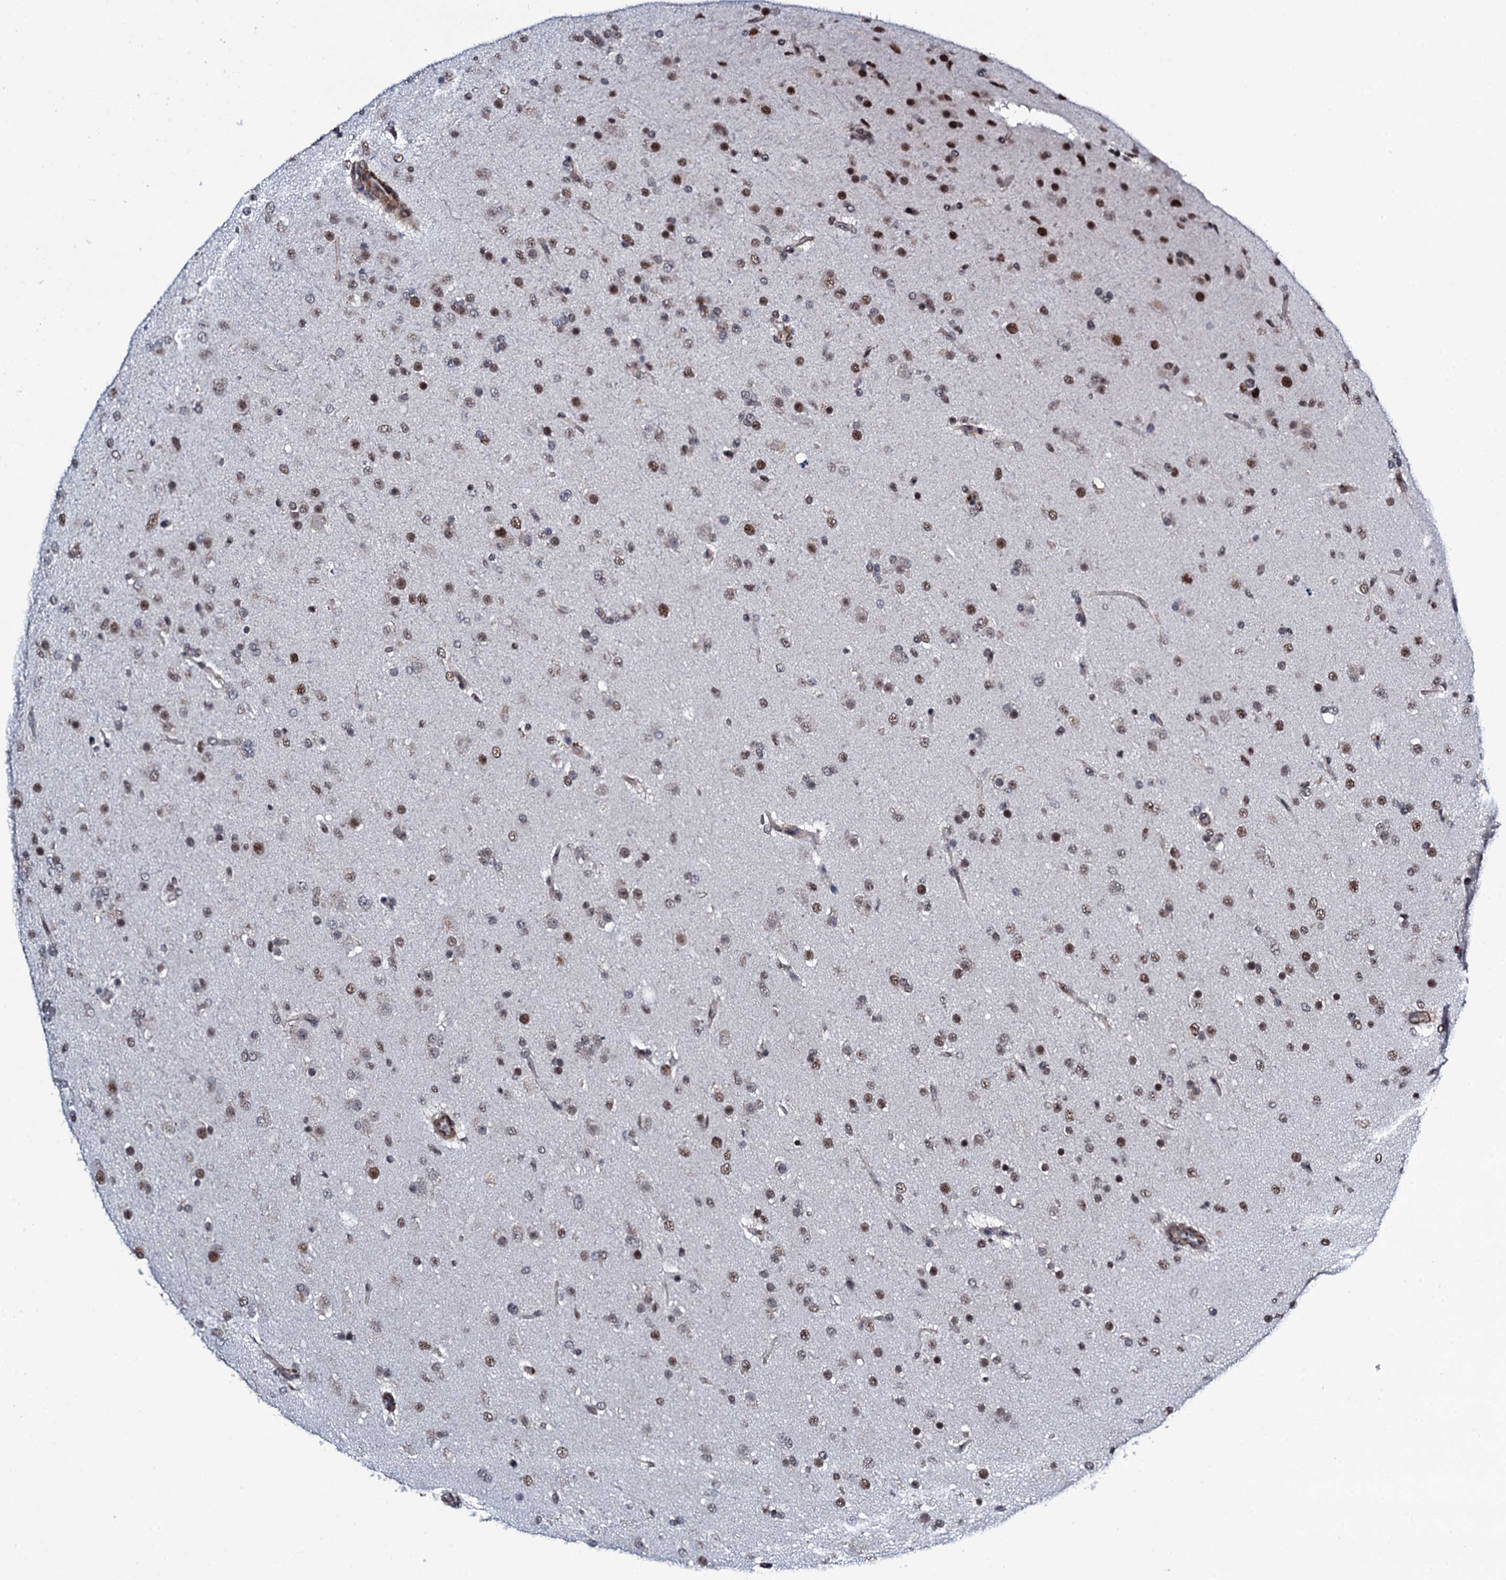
{"staining": {"intensity": "moderate", "quantity": "25%-75%", "location": "nuclear"}, "tissue": "glioma", "cell_type": "Tumor cells", "image_type": "cancer", "snomed": [{"axis": "morphology", "description": "Glioma, malignant, Low grade"}, {"axis": "topography", "description": "Brain"}], "caption": "A photomicrograph of human low-grade glioma (malignant) stained for a protein demonstrates moderate nuclear brown staining in tumor cells. The staining was performed using DAB, with brown indicating positive protein expression. Nuclei are stained blue with hematoxylin.", "gene": "CWC15", "patient": {"sex": "male", "age": 65}}